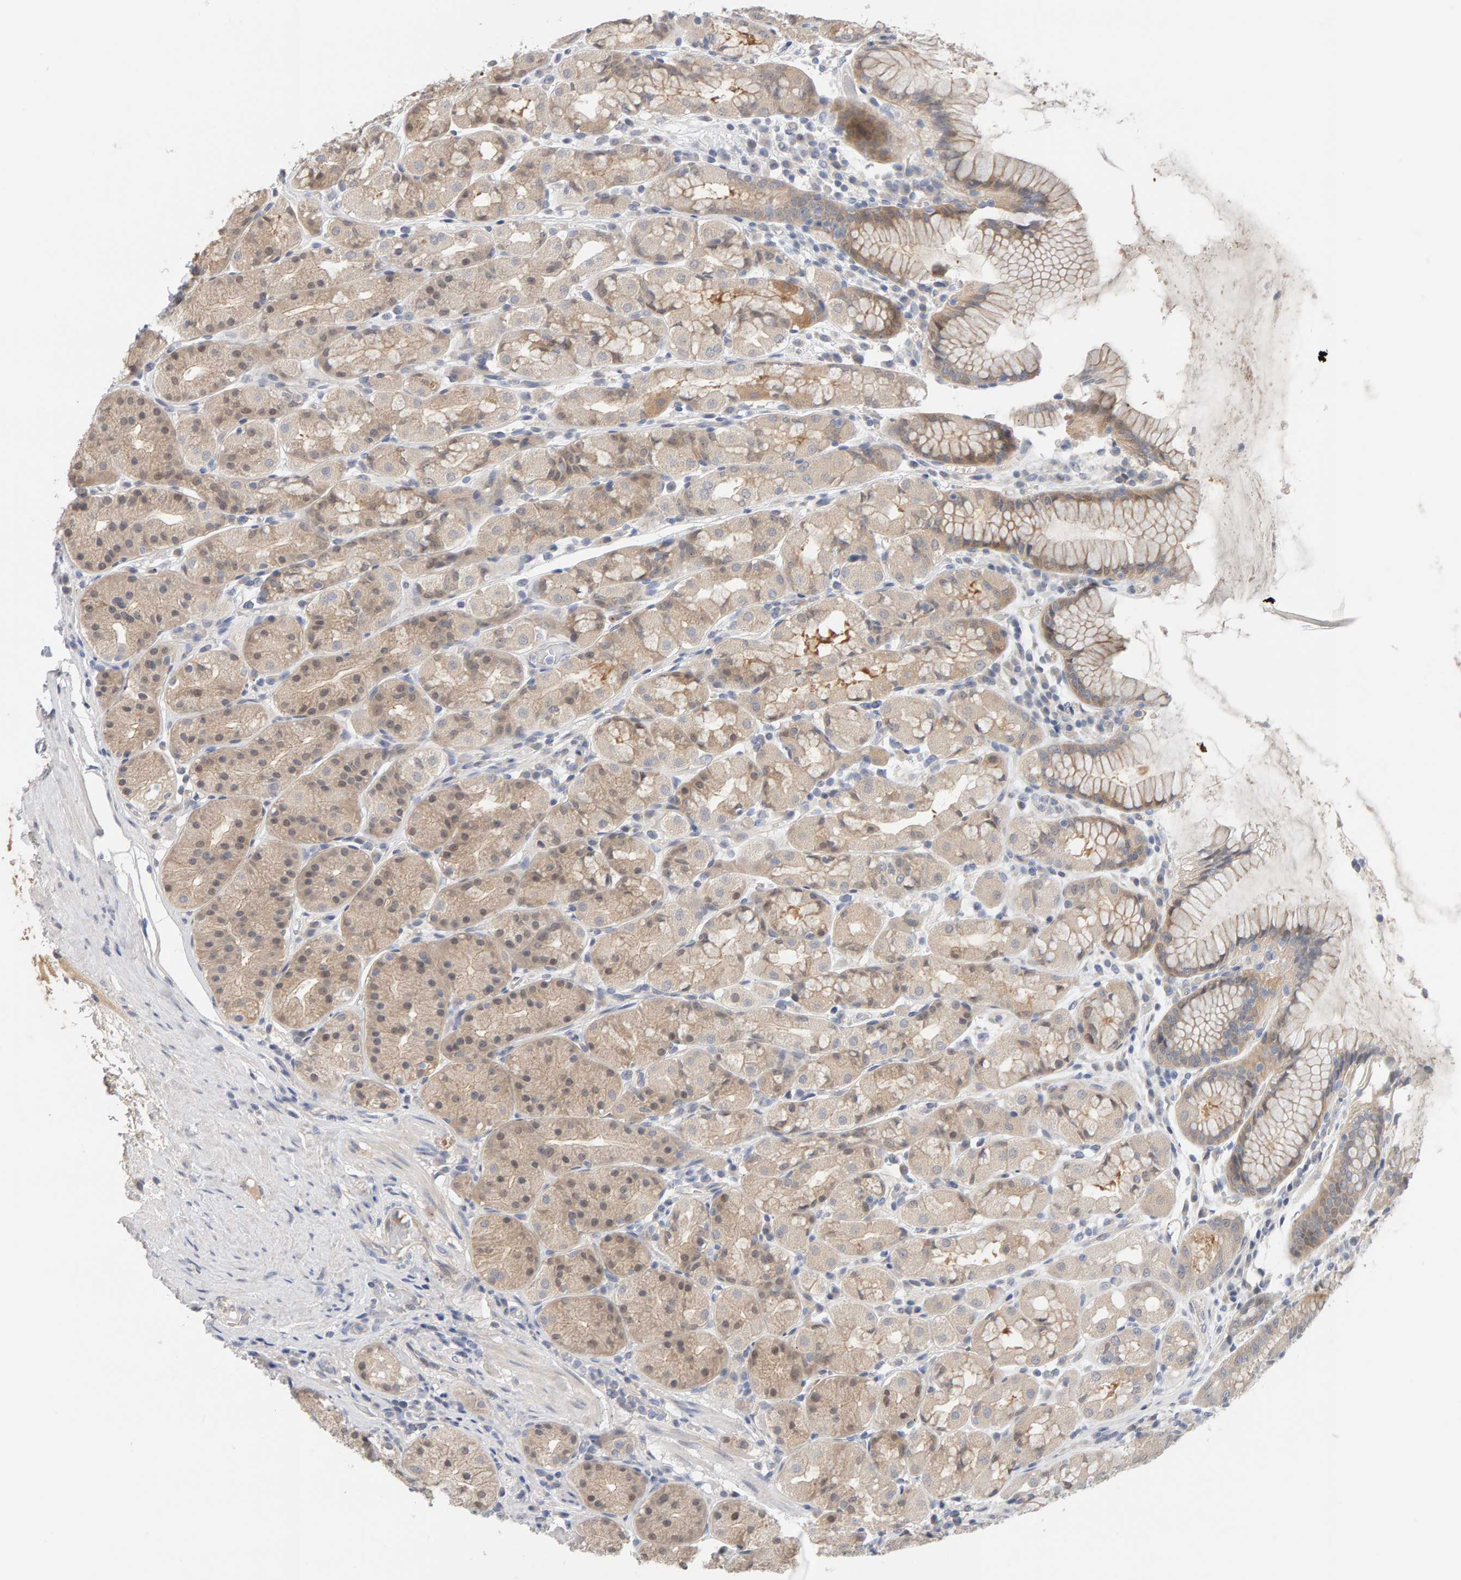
{"staining": {"intensity": "weak", "quantity": "25%-75%", "location": "cytoplasmic/membranous"}, "tissue": "stomach", "cell_type": "Glandular cells", "image_type": "normal", "snomed": [{"axis": "morphology", "description": "Normal tissue, NOS"}, {"axis": "topography", "description": "Stomach, lower"}], "caption": "An immunohistochemistry photomicrograph of normal tissue is shown. Protein staining in brown shows weak cytoplasmic/membranous positivity in stomach within glandular cells.", "gene": "GFUS", "patient": {"sex": "female", "age": 56}}